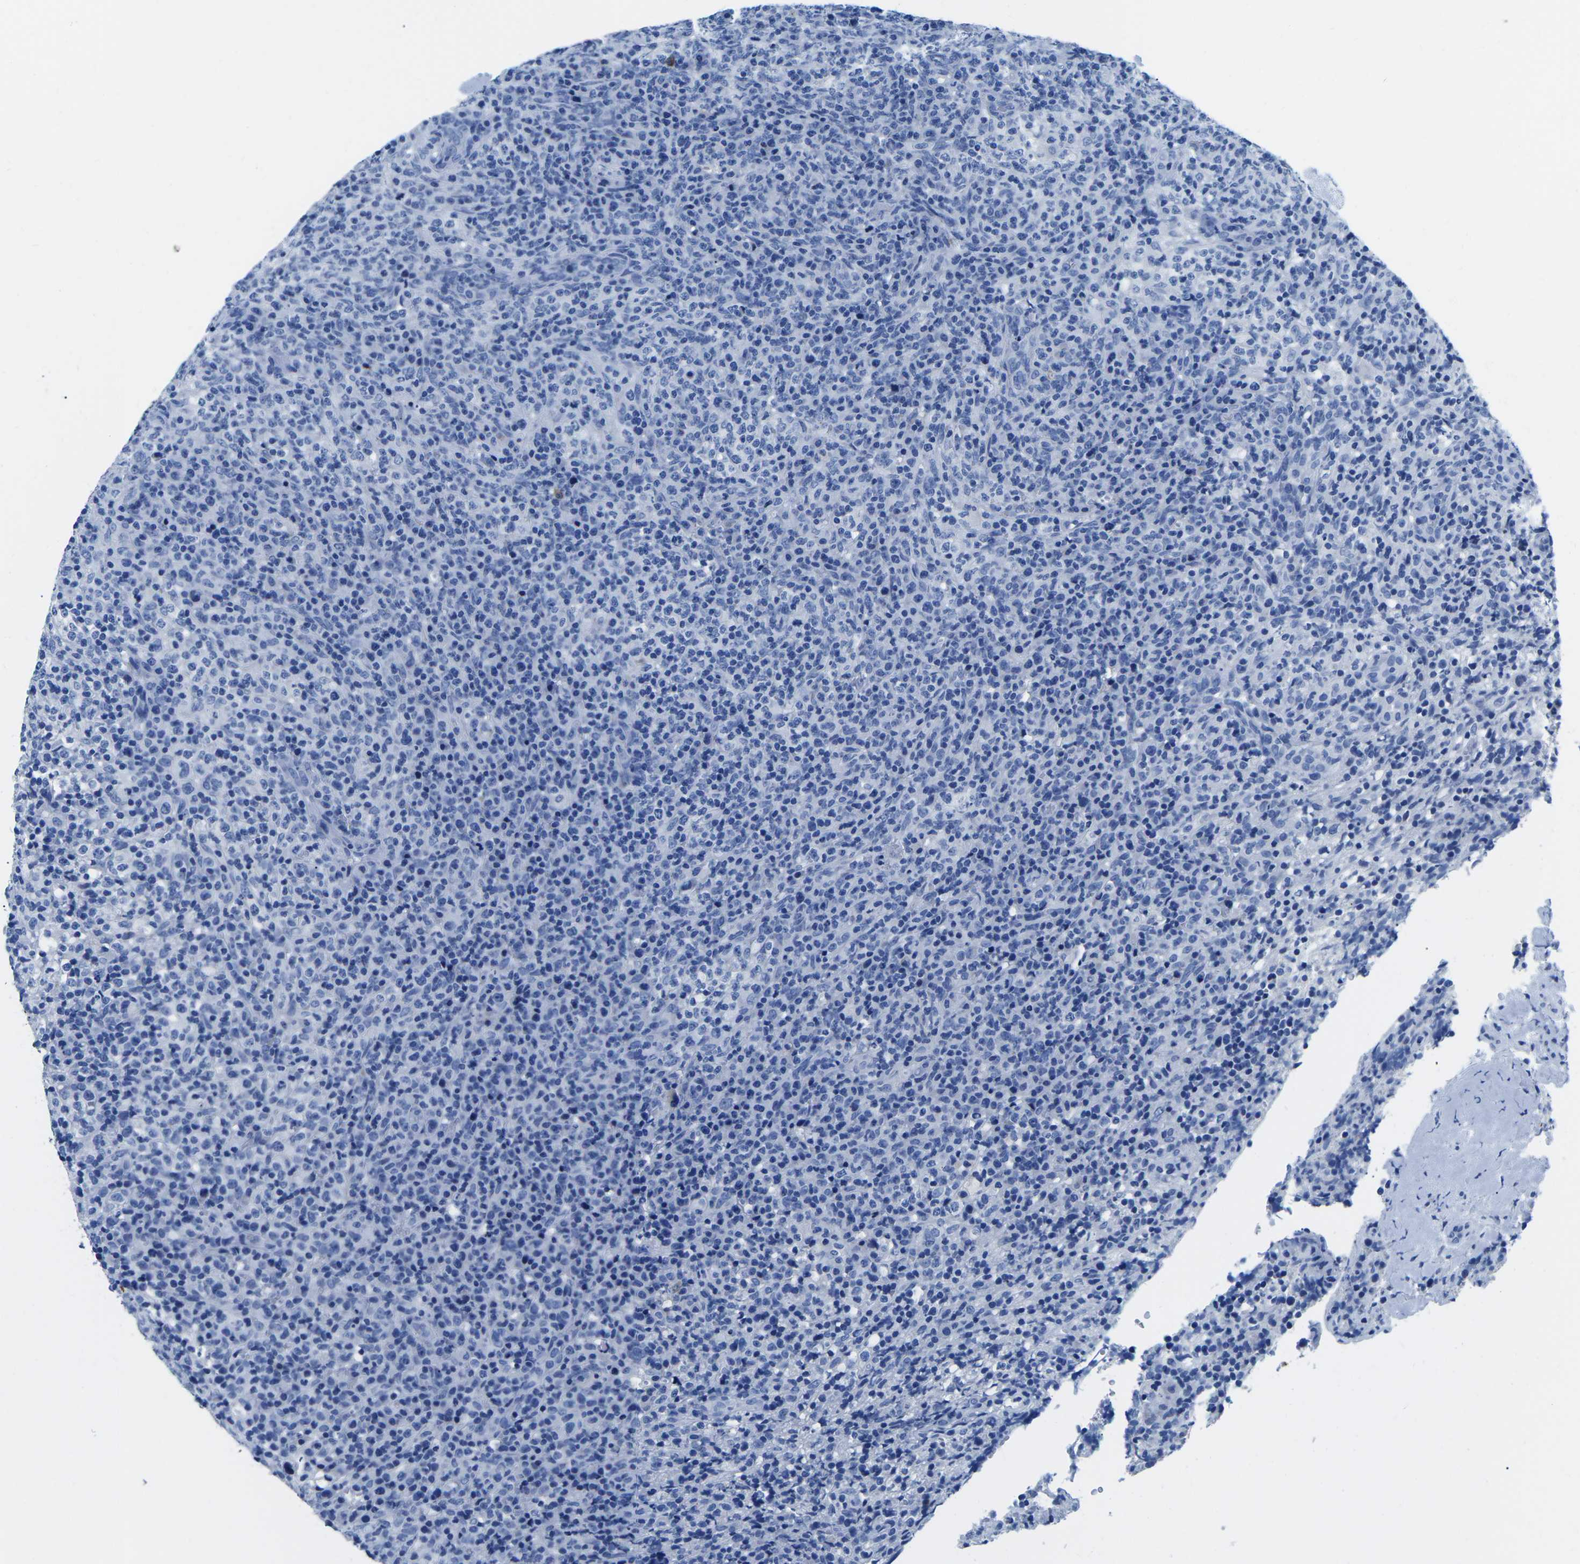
{"staining": {"intensity": "negative", "quantity": "none", "location": "none"}, "tissue": "lymphoma", "cell_type": "Tumor cells", "image_type": "cancer", "snomed": [{"axis": "morphology", "description": "Malignant lymphoma, non-Hodgkin's type, High grade"}, {"axis": "topography", "description": "Lymph node"}], "caption": "Immunohistochemistry image of neoplastic tissue: human malignant lymphoma, non-Hodgkin's type (high-grade) stained with DAB (3,3'-diaminobenzidine) exhibits no significant protein expression in tumor cells.", "gene": "CYP1A2", "patient": {"sex": "female", "age": 76}}